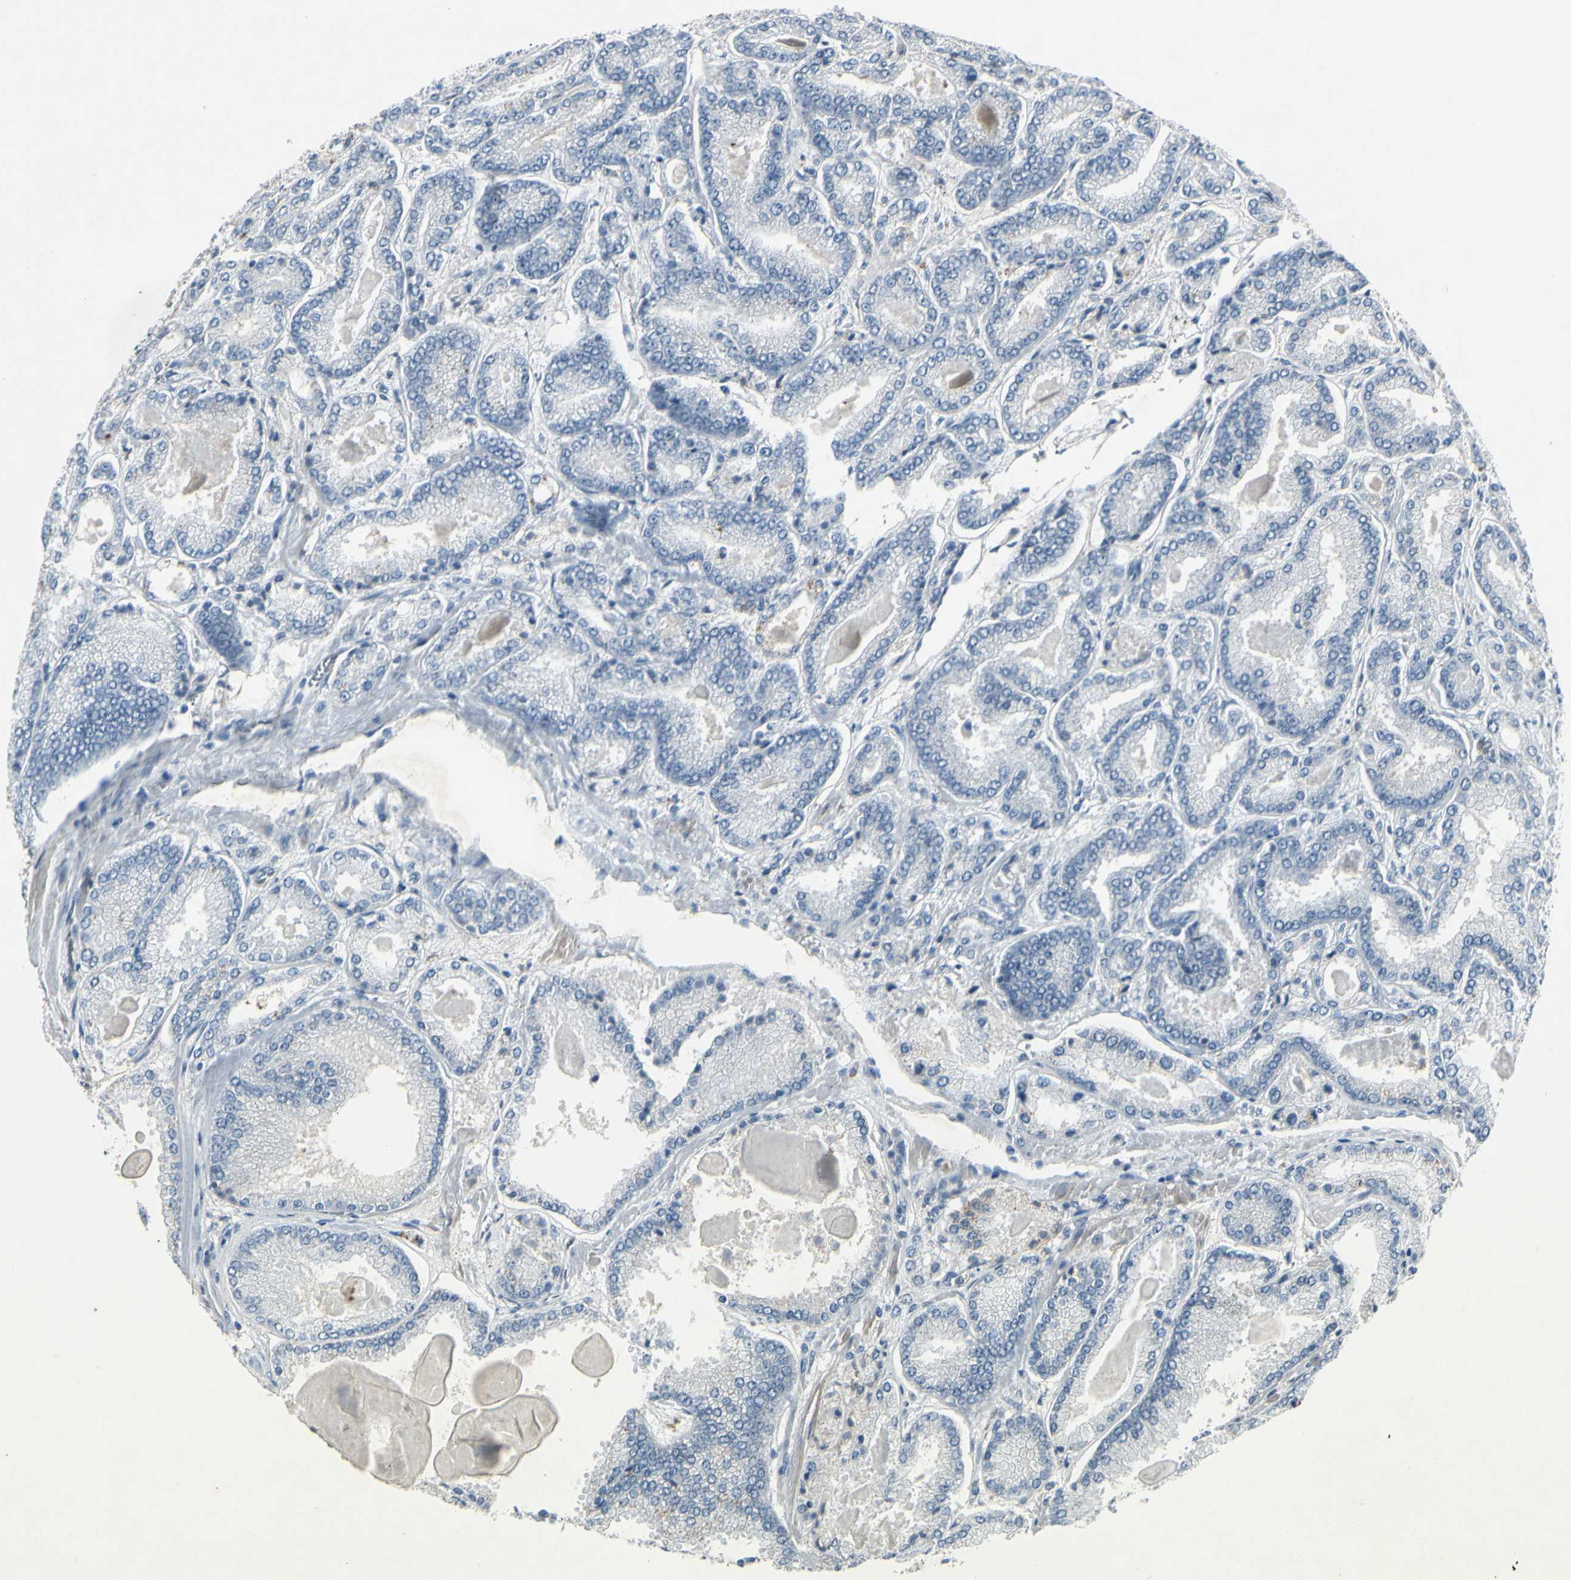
{"staining": {"intensity": "negative", "quantity": "none", "location": "none"}, "tissue": "prostate cancer", "cell_type": "Tumor cells", "image_type": "cancer", "snomed": [{"axis": "morphology", "description": "Adenocarcinoma, Low grade"}, {"axis": "topography", "description": "Prostate"}], "caption": "This is an IHC histopathology image of human prostate cancer. There is no expression in tumor cells.", "gene": "IGHM", "patient": {"sex": "male", "age": 59}}